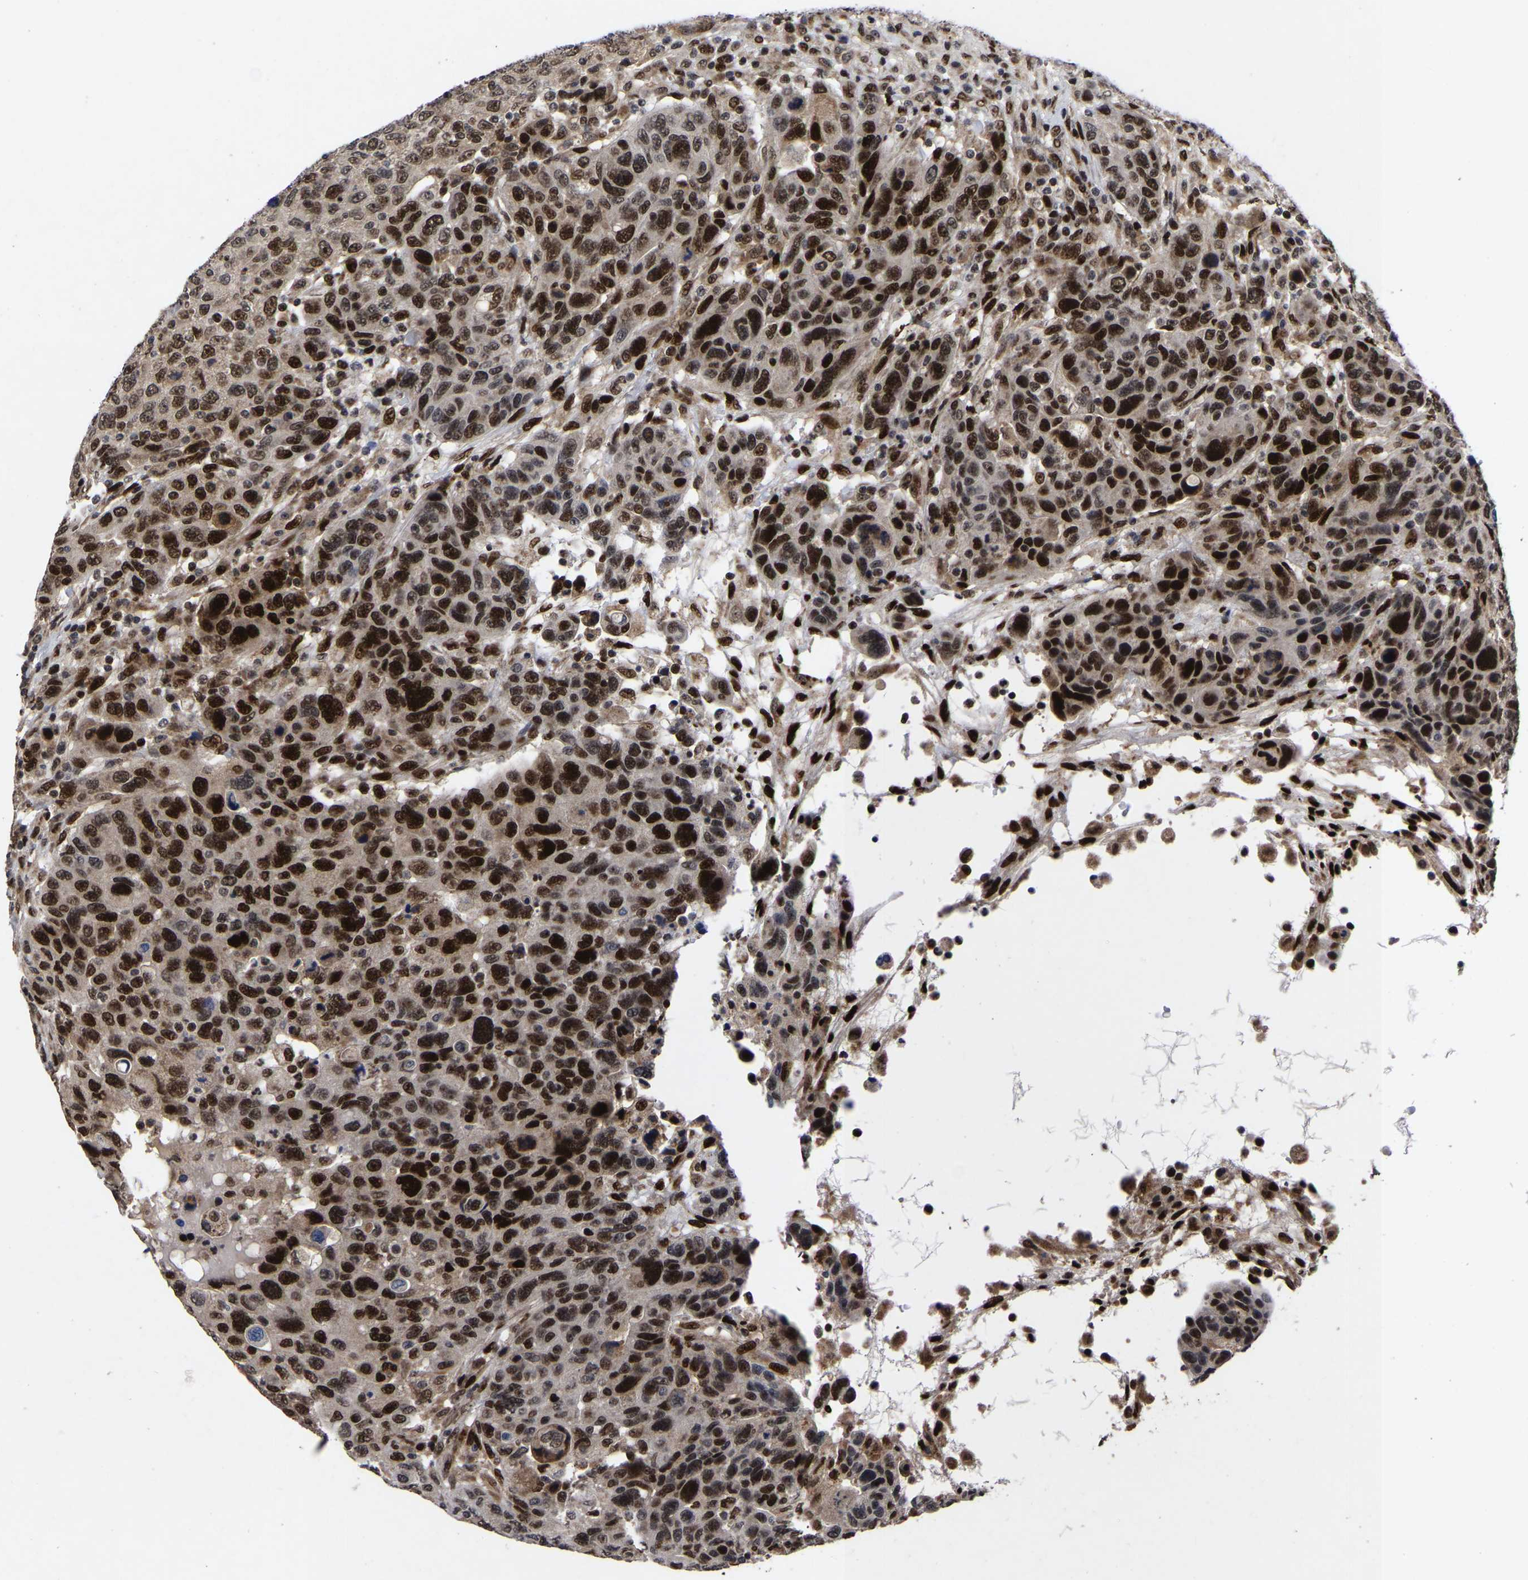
{"staining": {"intensity": "strong", "quantity": ">75%", "location": "nuclear"}, "tissue": "breast cancer", "cell_type": "Tumor cells", "image_type": "cancer", "snomed": [{"axis": "morphology", "description": "Duct carcinoma"}, {"axis": "topography", "description": "Breast"}], "caption": "This image shows breast invasive ductal carcinoma stained with immunohistochemistry (IHC) to label a protein in brown. The nuclear of tumor cells show strong positivity for the protein. Nuclei are counter-stained blue.", "gene": "JUNB", "patient": {"sex": "female", "age": 37}}